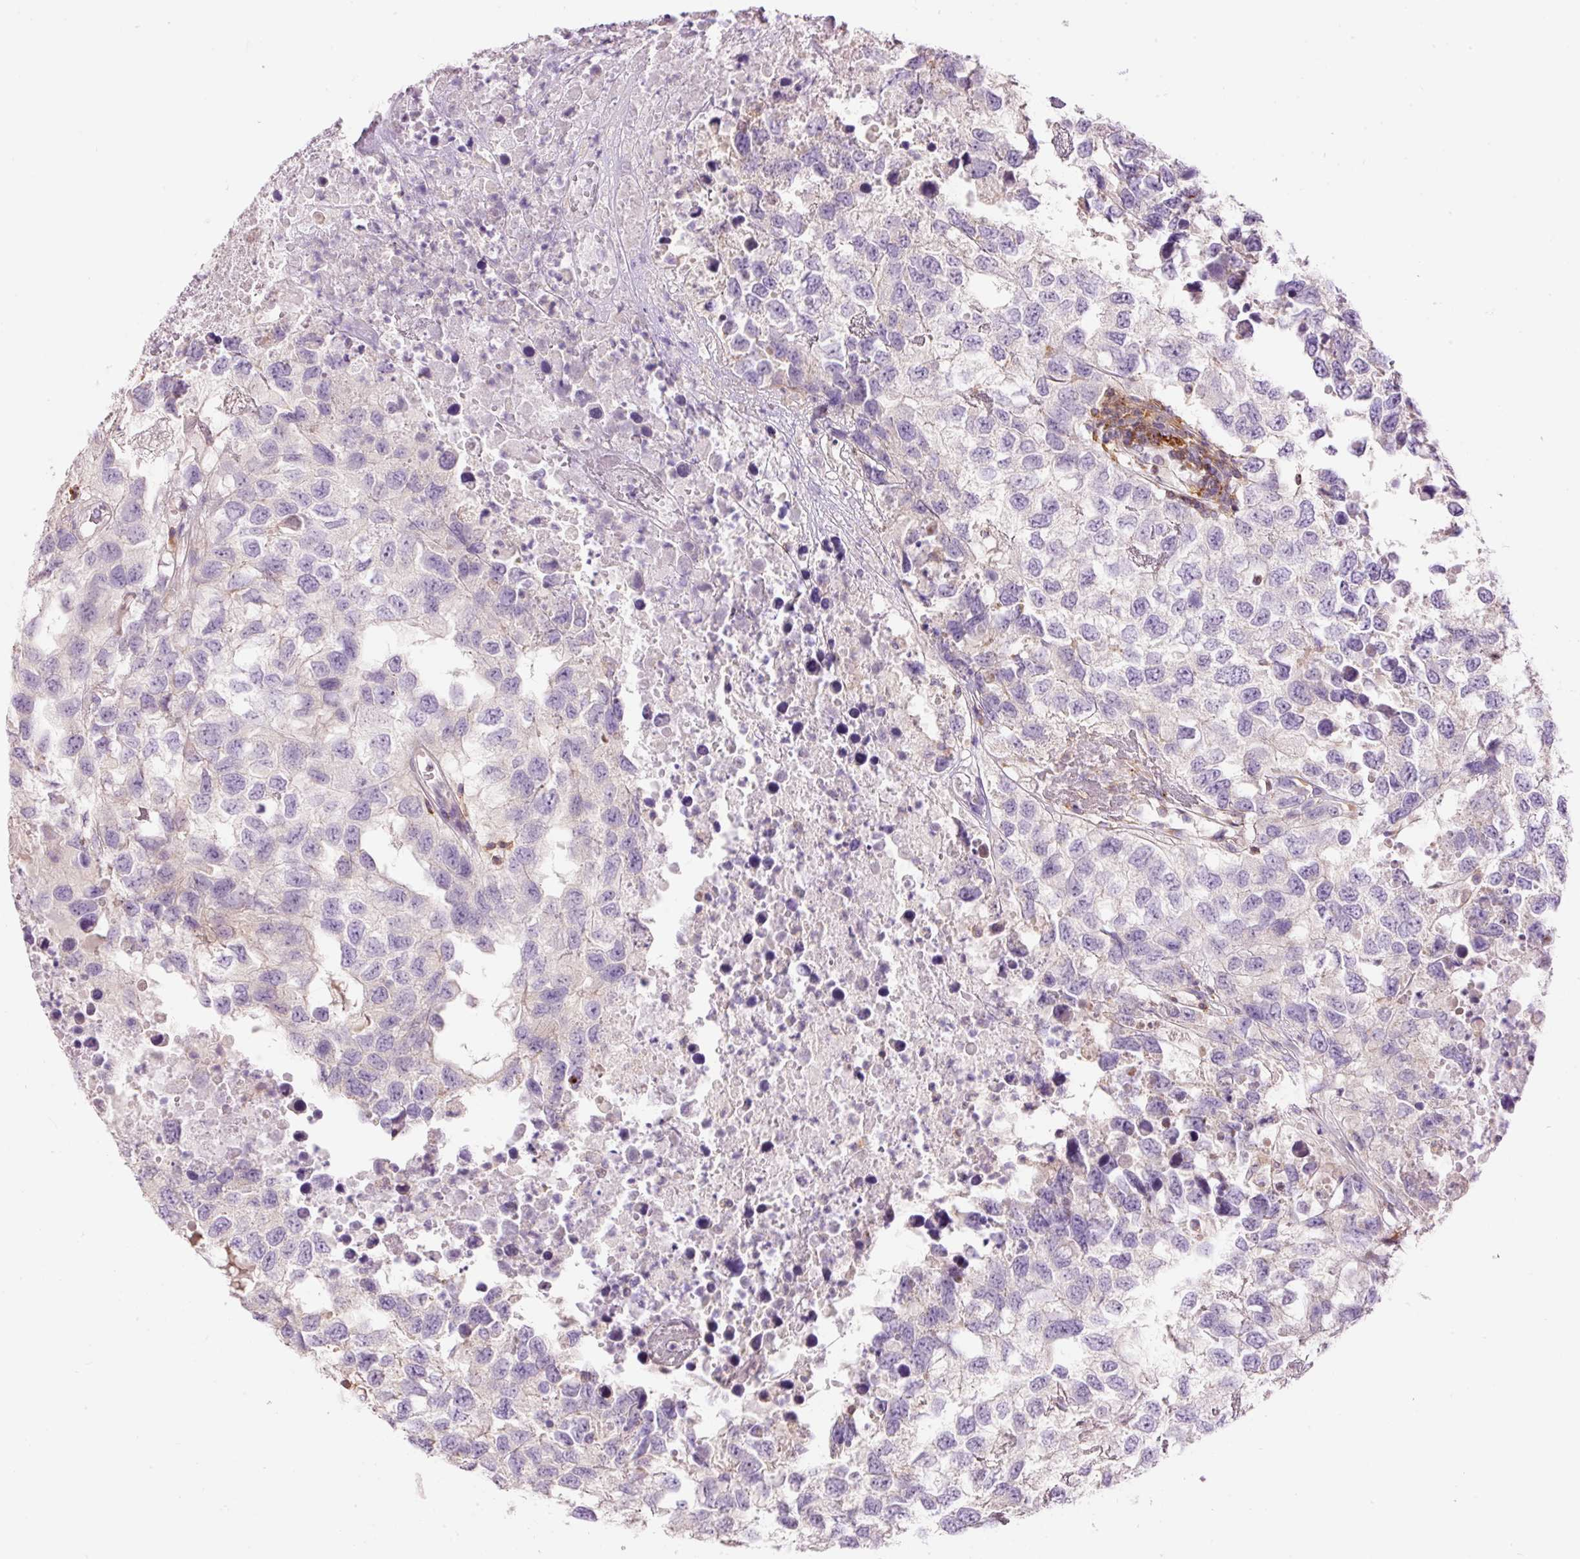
{"staining": {"intensity": "negative", "quantity": "none", "location": "none"}, "tissue": "testis cancer", "cell_type": "Tumor cells", "image_type": "cancer", "snomed": [{"axis": "morphology", "description": "Carcinoma, Embryonal, NOS"}, {"axis": "topography", "description": "Testis"}], "caption": "Immunohistochemistry micrograph of testis embryonal carcinoma stained for a protein (brown), which reveals no positivity in tumor cells.", "gene": "DOK6", "patient": {"sex": "male", "age": 83}}